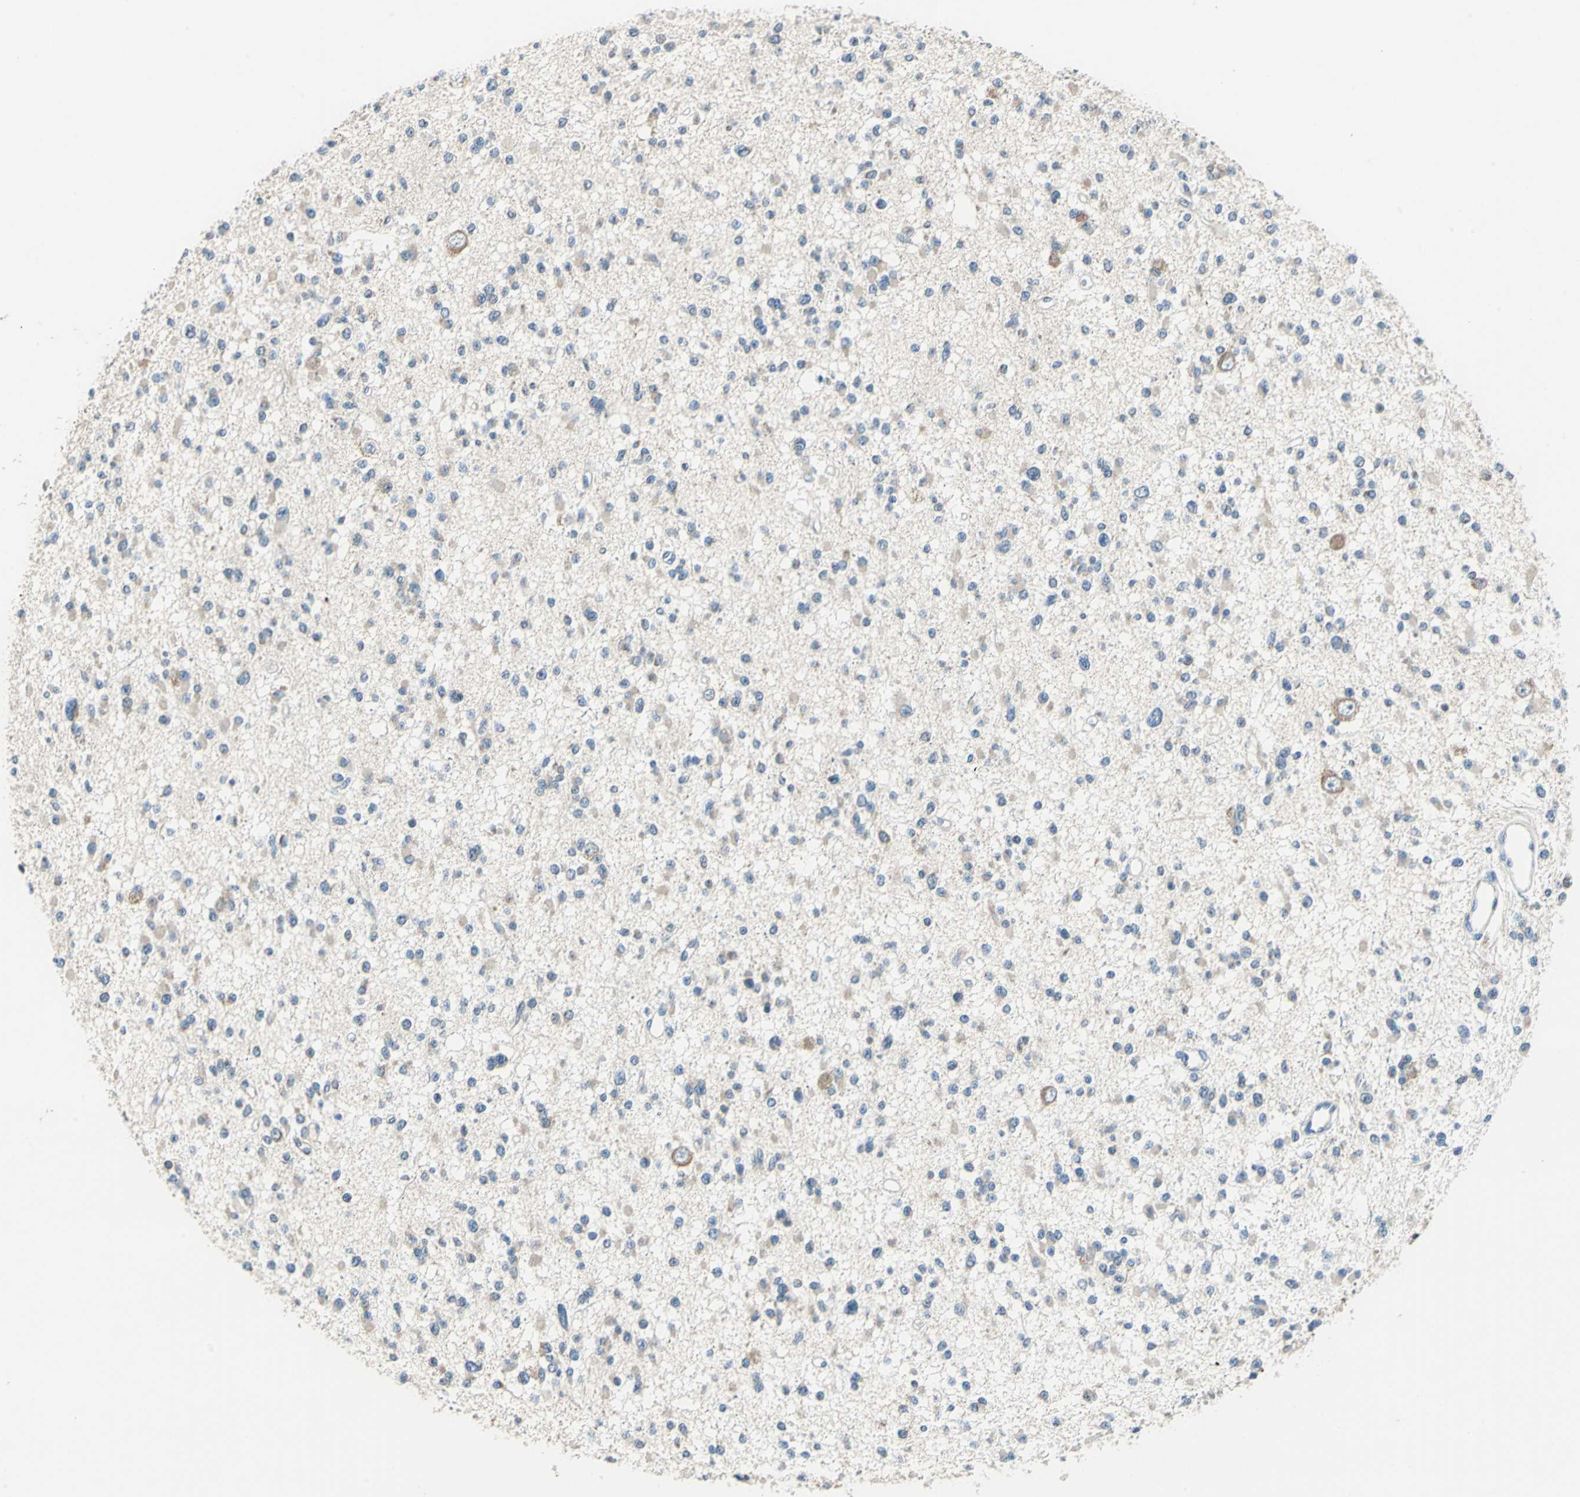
{"staining": {"intensity": "weak", "quantity": ">75%", "location": "cytoplasmic/membranous"}, "tissue": "glioma", "cell_type": "Tumor cells", "image_type": "cancer", "snomed": [{"axis": "morphology", "description": "Glioma, malignant, Low grade"}, {"axis": "topography", "description": "Brain"}], "caption": "Immunohistochemical staining of malignant glioma (low-grade) exhibits low levels of weak cytoplasmic/membranous protein staining in about >75% of tumor cells. (brown staining indicates protein expression, while blue staining denotes nuclei).", "gene": "CPA3", "patient": {"sex": "female", "age": 22}}